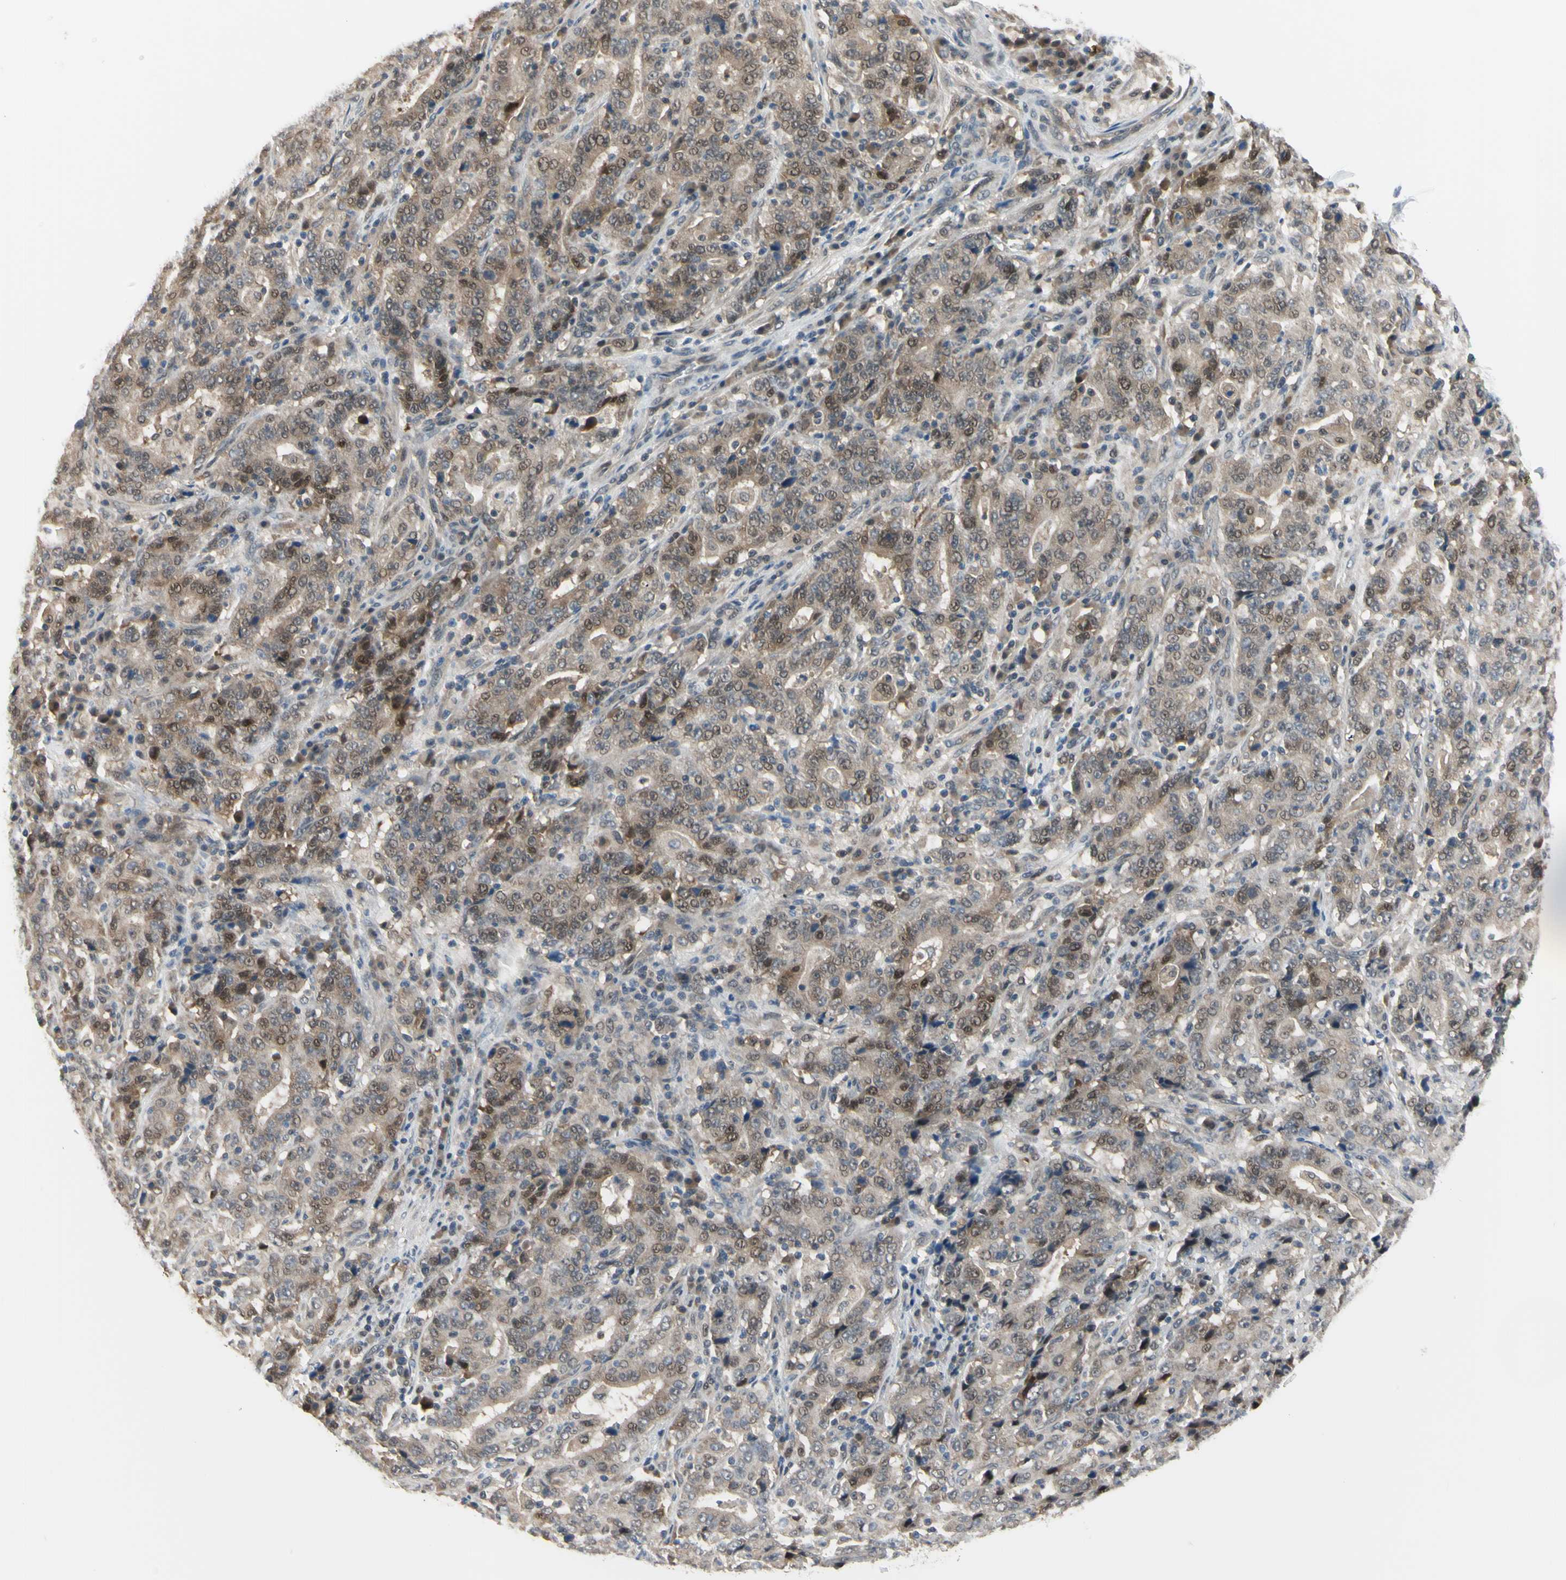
{"staining": {"intensity": "weak", "quantity": ">75%", "location": "cytoplasmic/membranous,nuclear"}, "tissue": "stomach cancer", "cell_type": "Tumor cells", "image_type": "cancer", "snomed": [{"axis": "morphology", "description": "Normal tissue, NOS"}, {"axis": "morphology", "description": "Adenocarcinoma, NOS"}, {"axis": "topography", "description": "Stomach, upper"}, {"axis": "topography", "description": "Stomach"}], "caption": "A brown stain shows weak cytoplasmic/membranous and nuclear staining of a protein in stomach cancer (adenocarcinoma) tumor cells. Nuclei are stained in blue.", "gene": "HSPA4", "patient": {"sex": "male", "age": 59}}